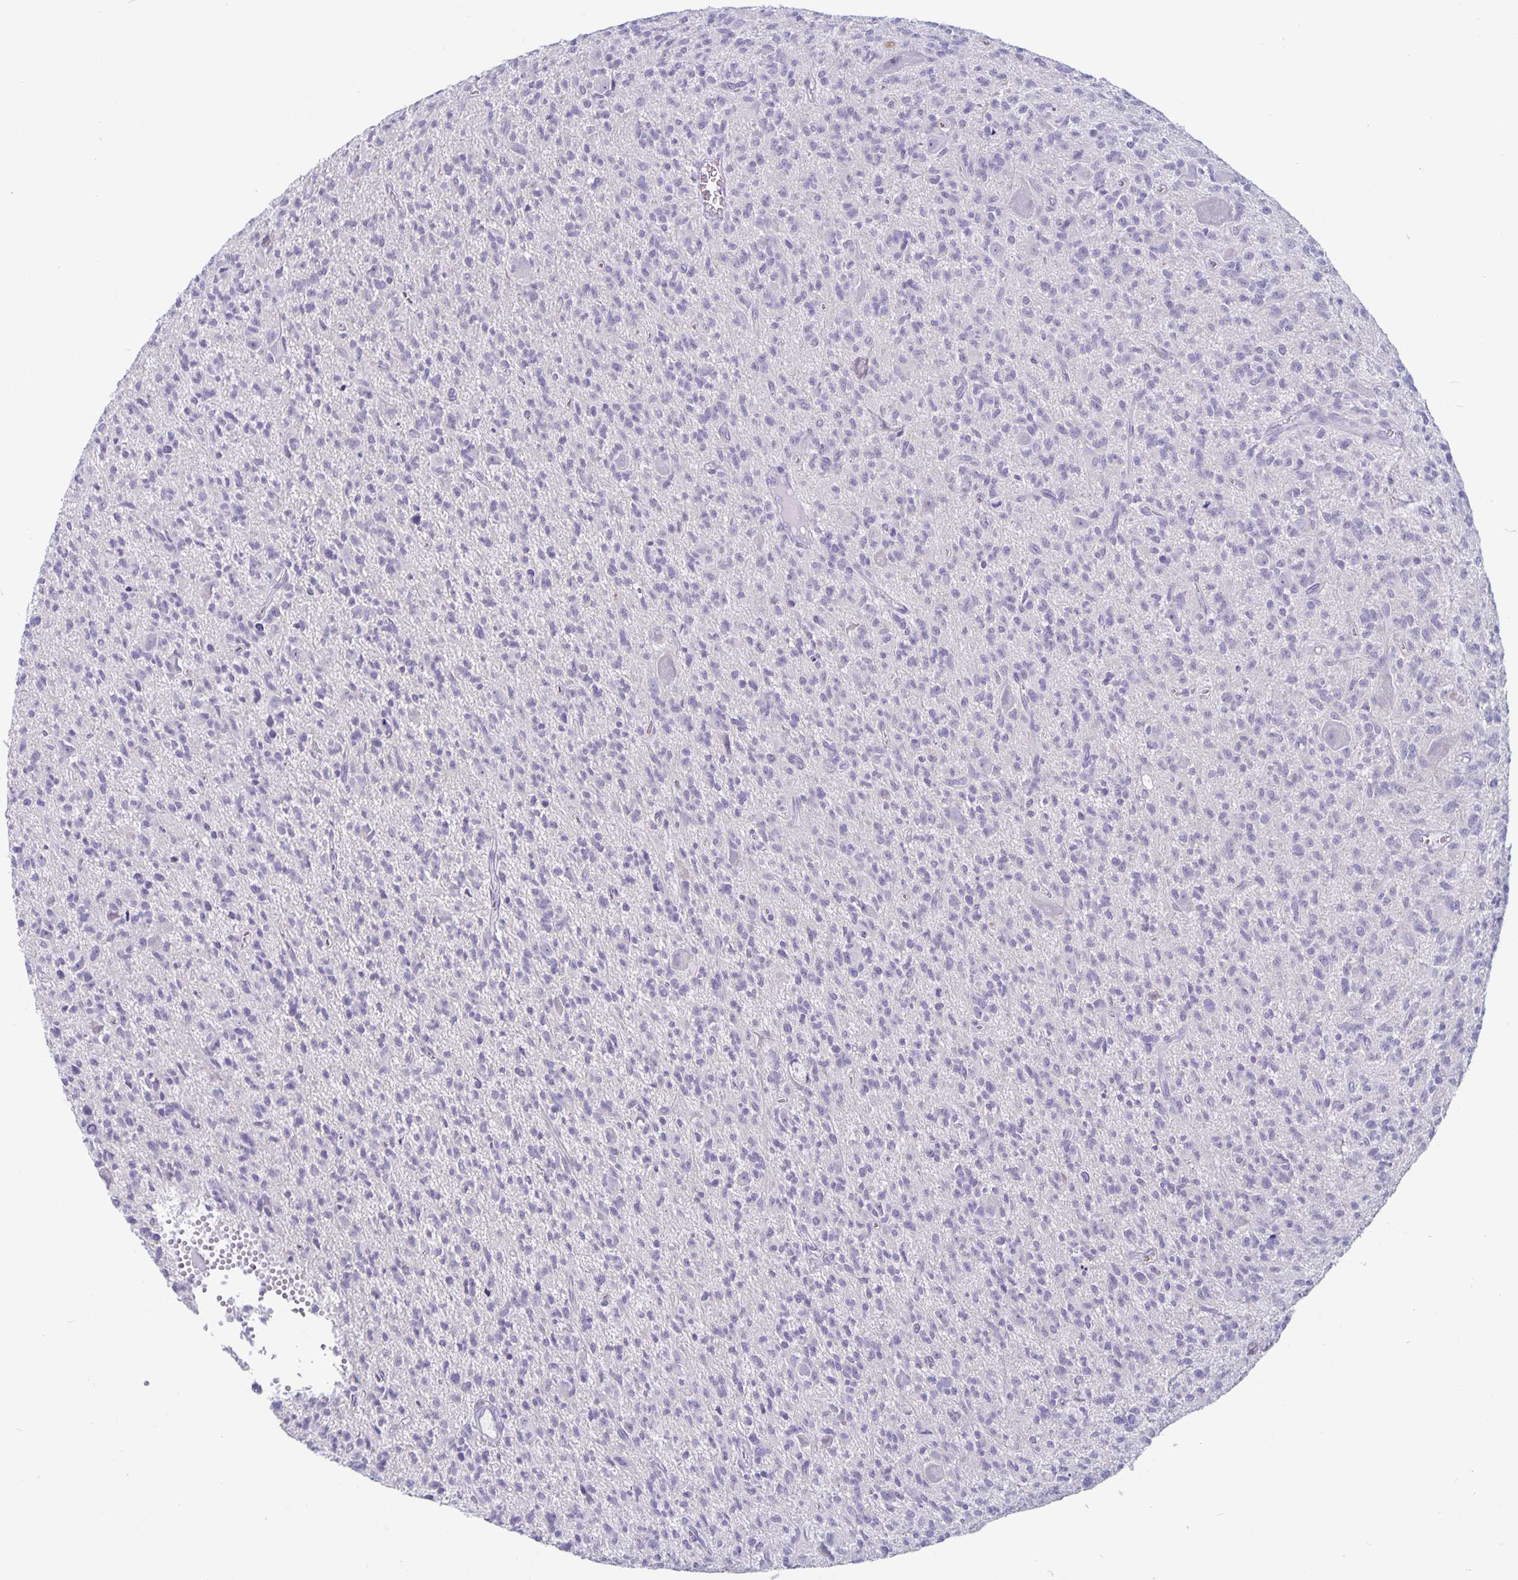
{"staining": {"intensity": "negative", "quantity": "none", "location": "none"}, "tissue": "glioma", "cell_type": "Tumor cells", "image_type": "cancer", "snomed": [{"axis": "morphology", "description": "Glioma, malignant, Low grade"}, {"axis": "topography", "description": "Brain"}], "caption": "IHC image of human low-grade glioma (malignant) stained for a protein (brown), which shows no staining in tumor cells.", "gene": "PLCB3", "patient": {"sex": "male", "age": 64}}